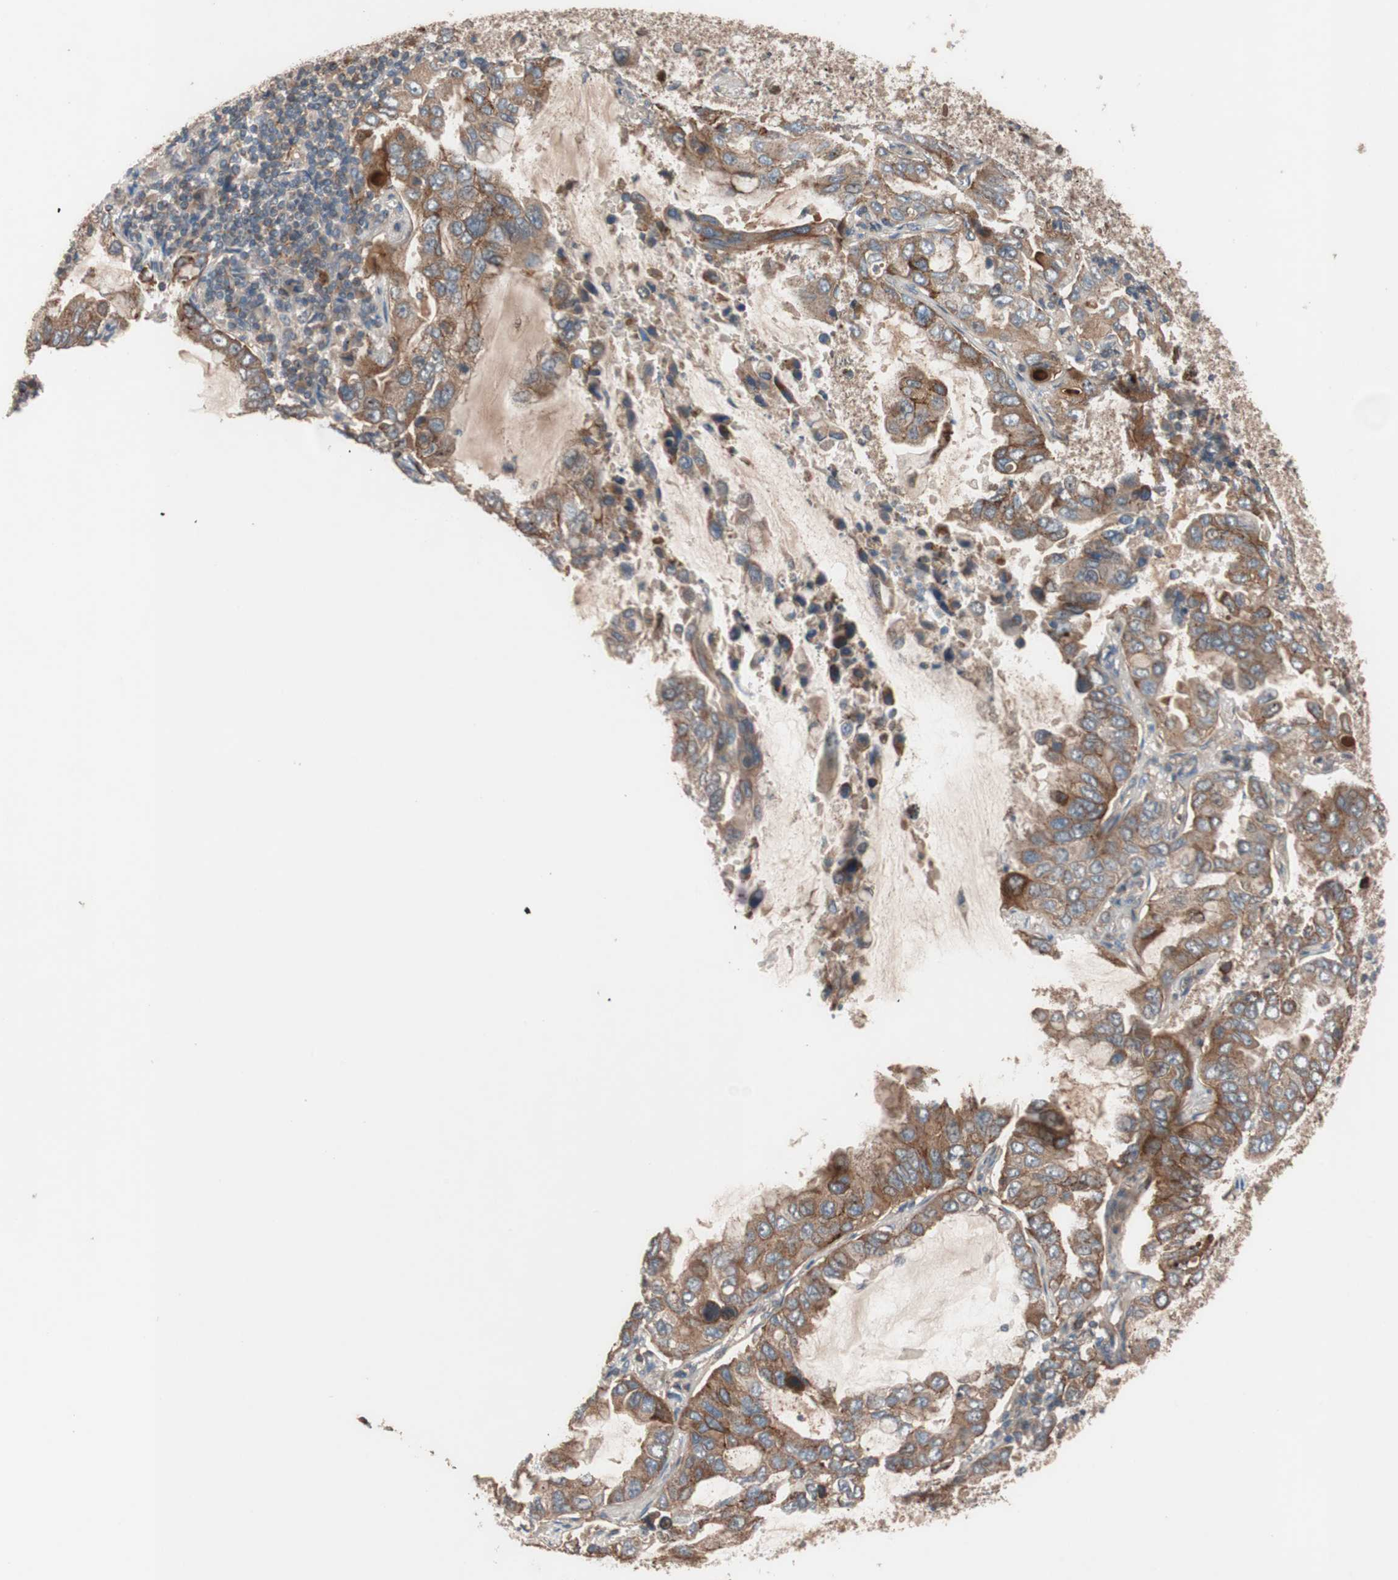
{"staining": {"intensity": "moderate", "quantity": ">75%", "location": "cytoplasmic/membranous"}, "tissue": "lung cancer", "cell_type": "Tumor cells", "image_type": "cancer", "snomed": [{"axis": "morphology", "description": "Adenocarcinoma, NOS"}, {"axis": "topography", "description": "Lung"}], "caption": "A brown stain labels moderate cytoplasmic/membranous staining of a protein in lung cancer tumor cells.", "gene": "SDC4", "patient": {"sex": "male", "age": 64}}